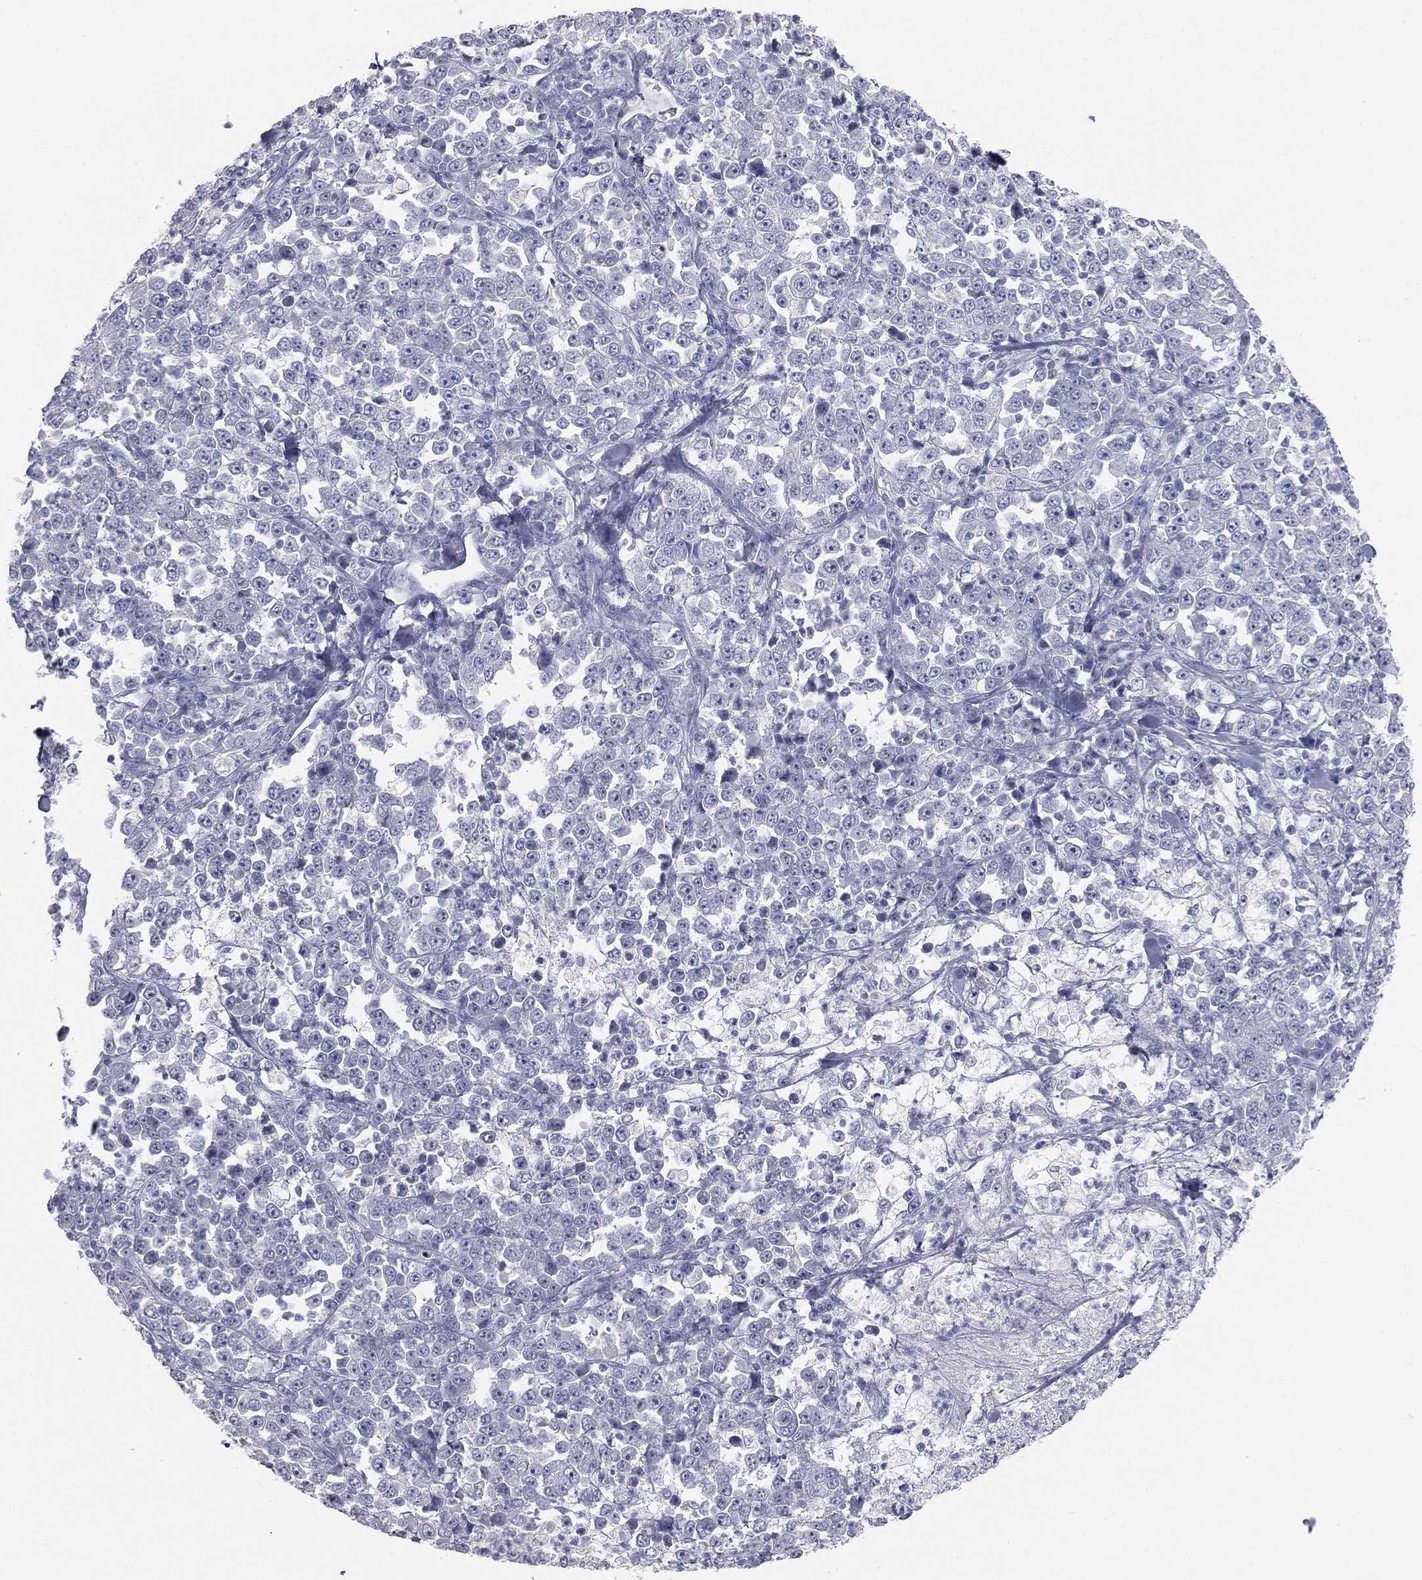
{"staining": {"intensity": "negative", "quantity": "none", "location": "none"}, "tissue": "stomach cancer", "cell_type": "Tumor cells", "image_type": "cancer", "snomed": [{"axis": "morphology", "description": "Normal tissue, NOS"}, {"axis": "morphology", "description": "Adenocarcinoma, NOS"}, {"axis": "topography", "description": "Stomach, upper"}, {"axis": "topography", "description": "Stomach"}], "caption": "A photomicrograph of human stomach cancer (adenocarcinoma) is negative for staining in tumor cells.", "gene": "MUC5AC", "patient": {"sex": "male", "age": 59}}